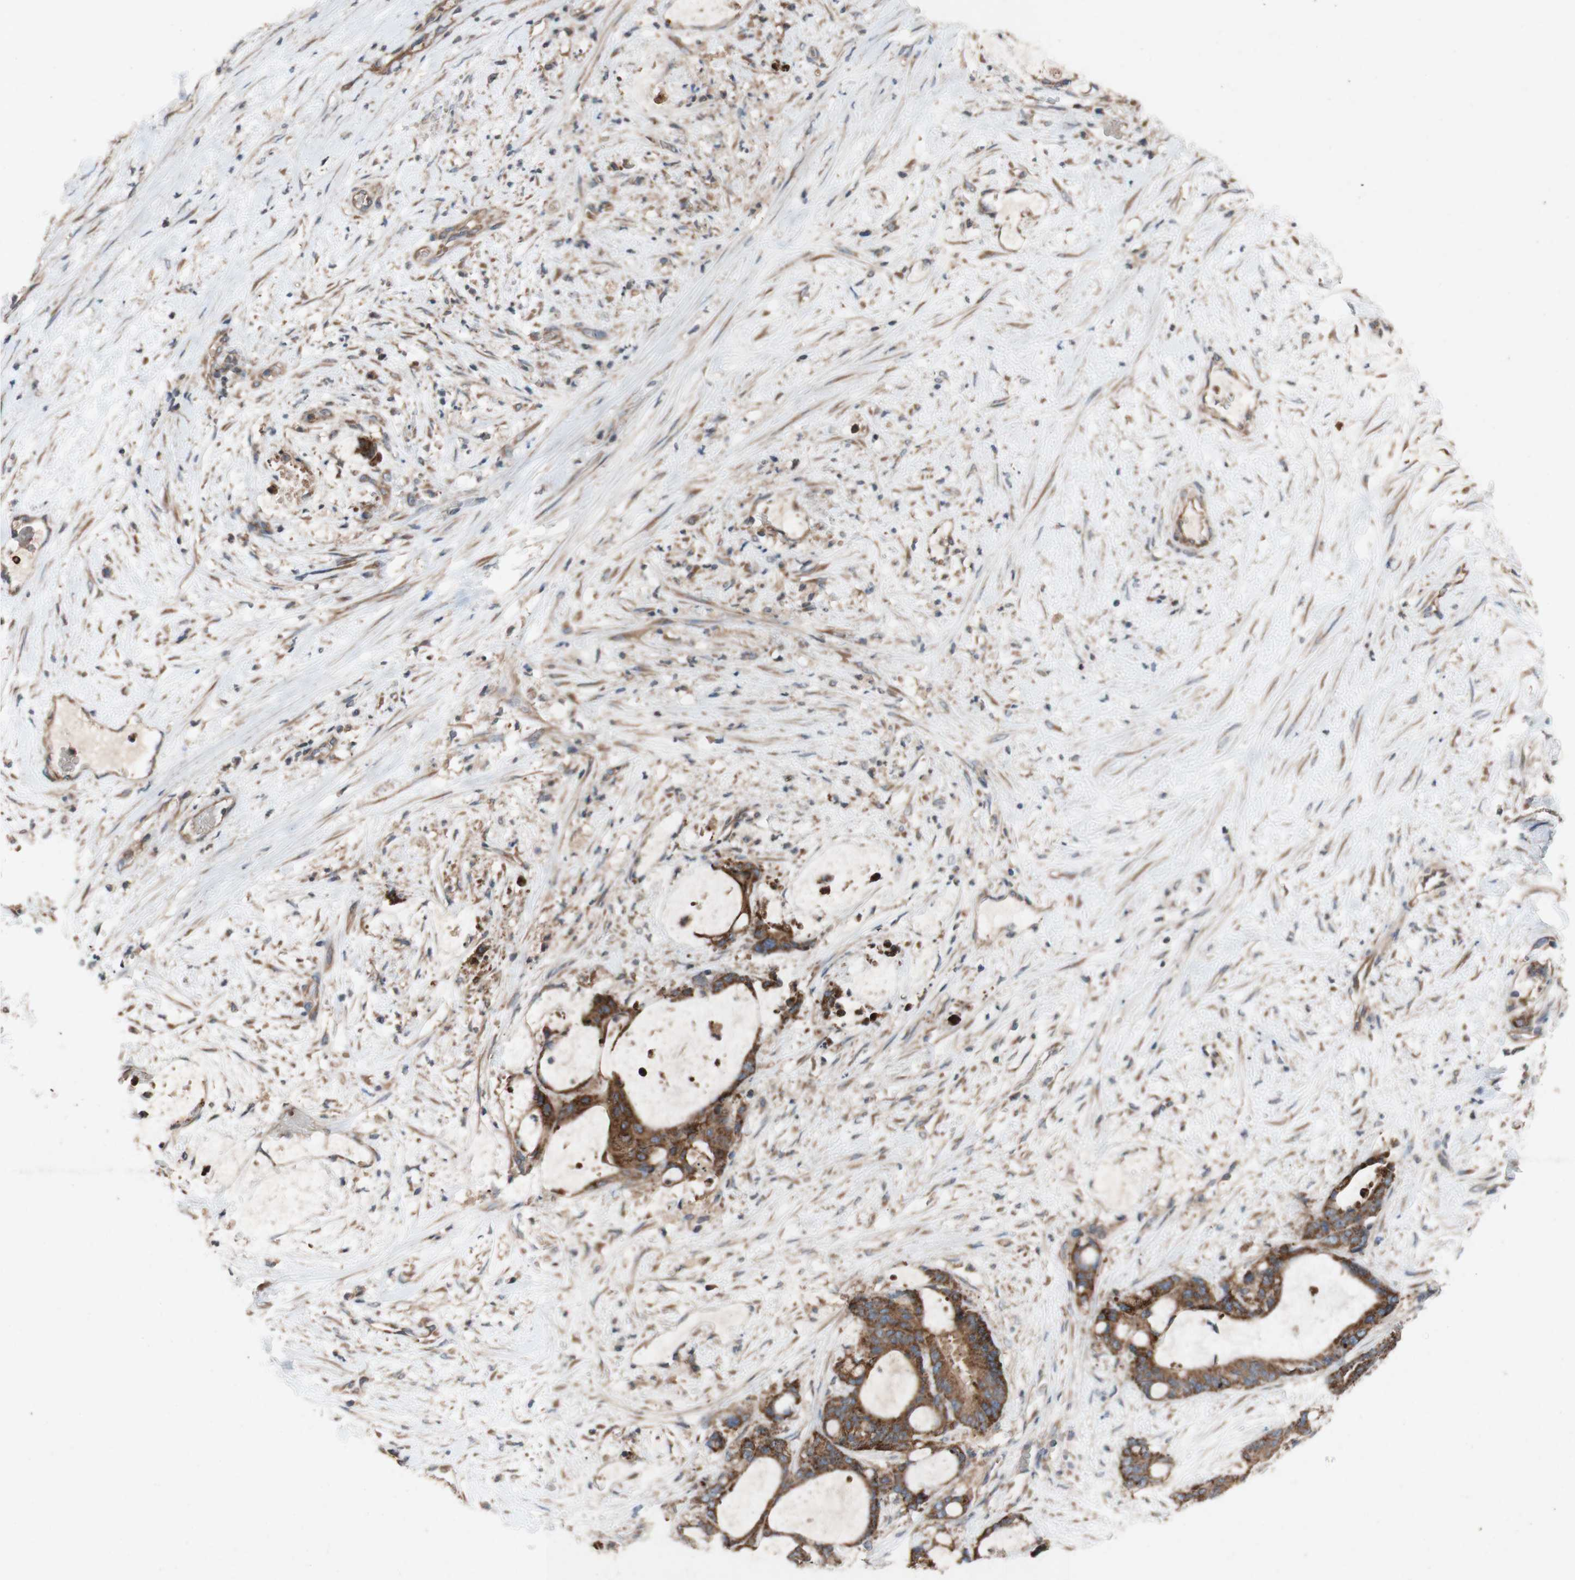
{"staining": {"intensity": "moderate", "quantity": ">75%", "location": "cytoplasmic/membranous"}, "tissue": "liver cancer", "cell_type": "Tumor cells", "image_type": "cancer", "snomed": [{"axis": "morphology", "description": "Cholangiocarcinoma"}, {"axis": "topography", "description": "Liver"}], "caption": "Liver cancer (cholangiocarcinoma) was stained to show a protein in brown. There is medium levels of moderate cytoplasmic/membranous positivity in about >75% of tumor cells. (DAB (3,3'-diaminobenzidine) IHC with brightfield microscopy, high magnification).", "gene": "TST", "patient": {"sex": "female", "age": 73}}